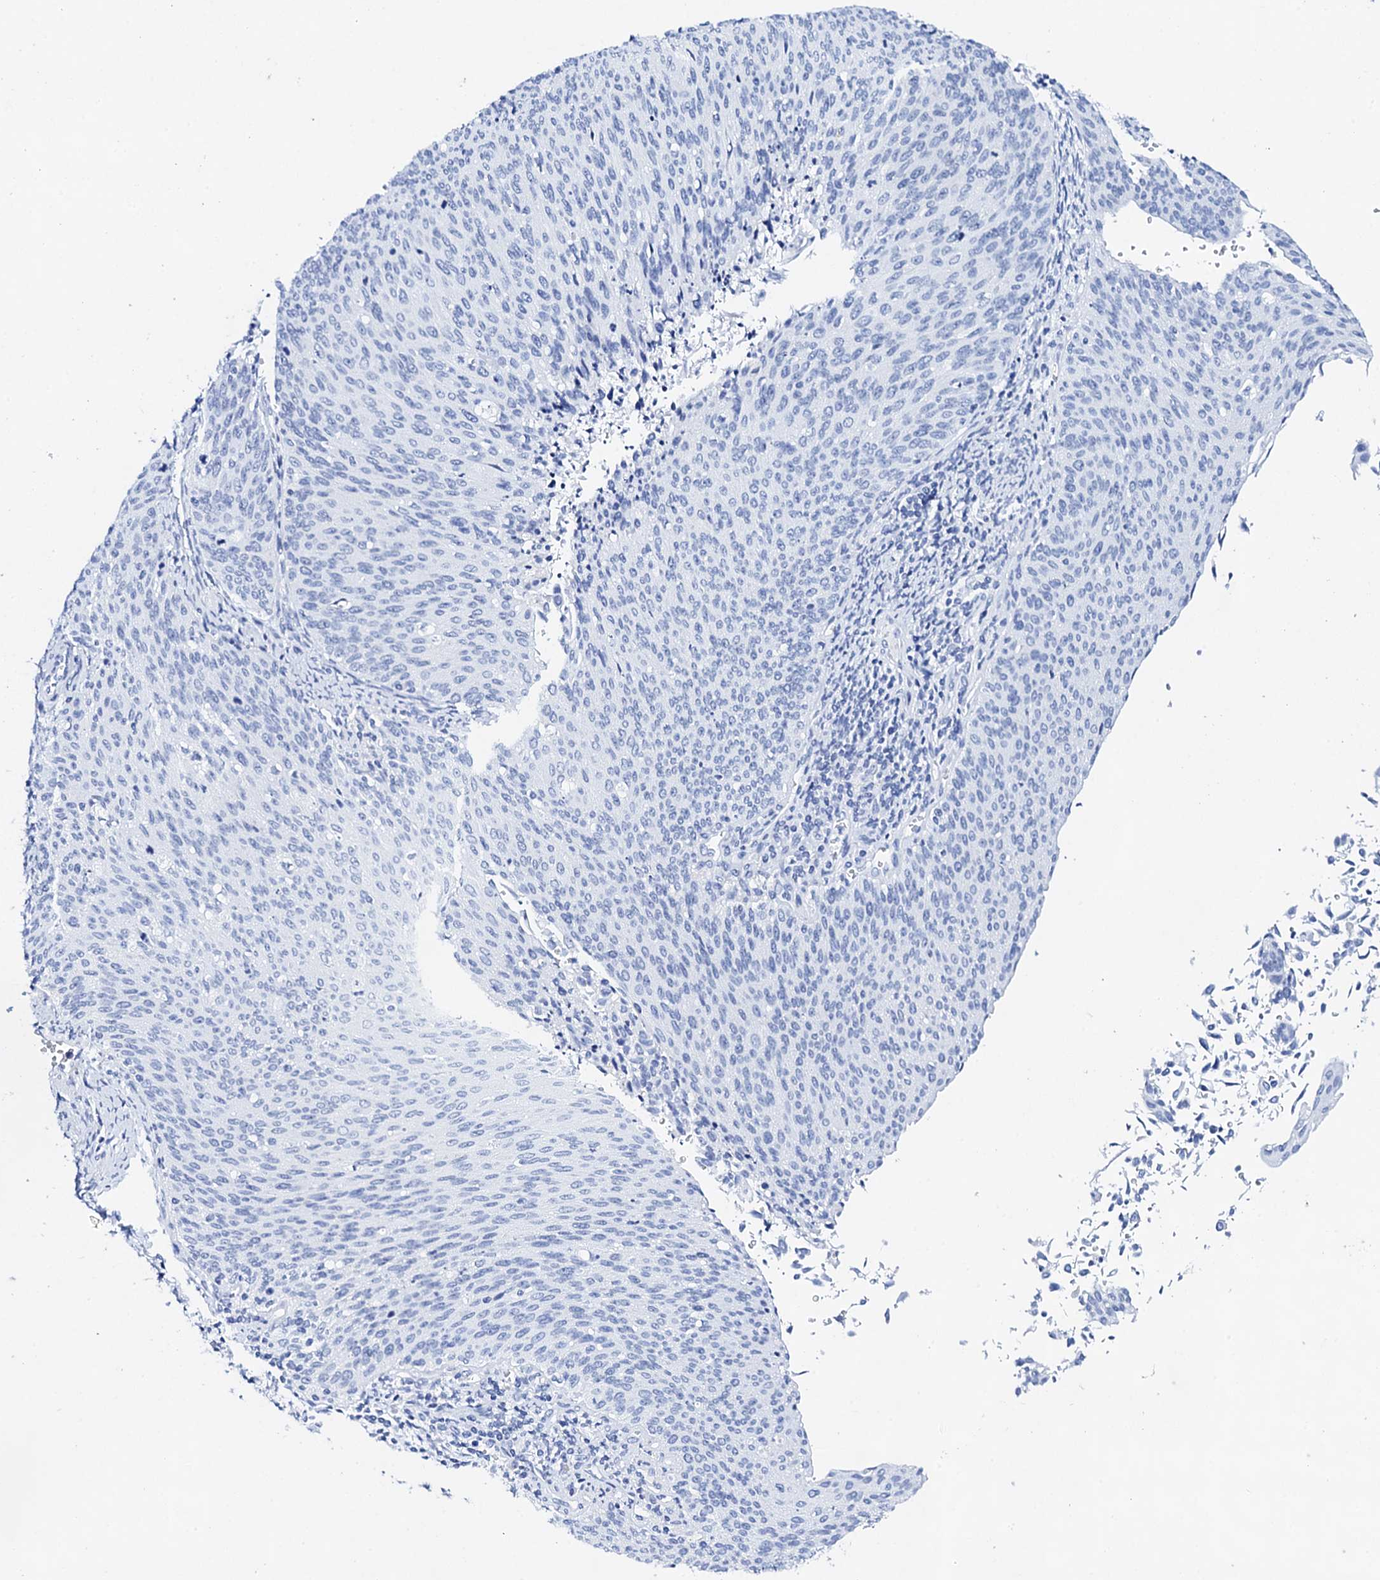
{"staining": {"intensity": "negative", "quantity": "none", "location": "none"}, "tissue": "cervical cancer", "cell_type": "Tumor cells", "image_type": "cancer", "snomed": [{"axis": "morphology", "description": "Squamous cell carcinoma, NOS"}, {"axis": "topography", "description": "Cervix"}], "caption": "Tumor cells are negative for protein expression in human cervical cancer. Brightfield microscopy of IHC stained with DAB (3,3'-diaminobenzidine) (brown) and hematoxylin (blue), captured at high magnification.", "gene": "FBXL16", "patient": {"sex": "female", "age": 55}}